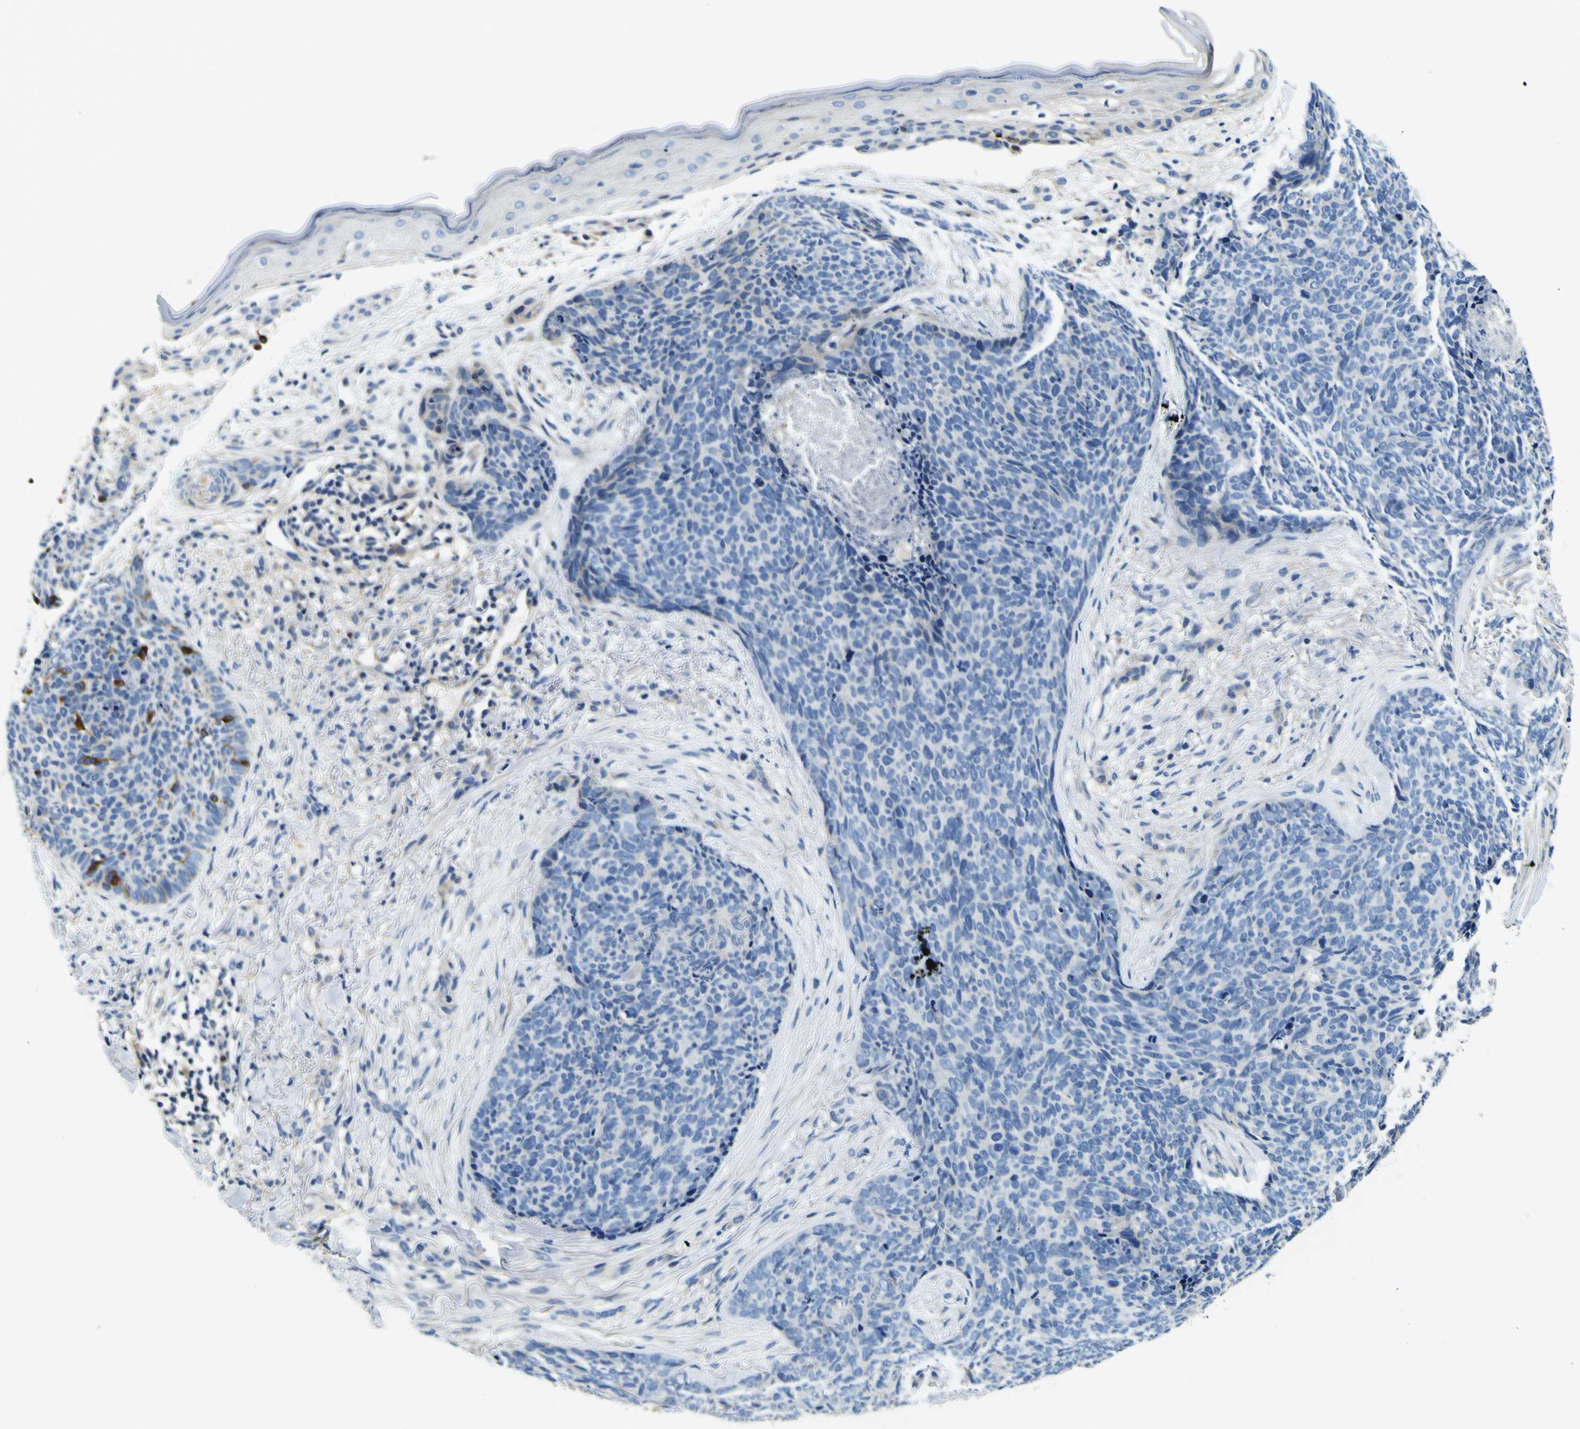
{"staining": {"intensity": "negative", "quantity": "none", "location": "none"}, "tissue": "skin cancer", "cell_type": "Tumor cells", "image_type": "cancer", "snomed": [{"axis": "morphology", "description": "Basal cell carcinoma"}, {"axis": "topography", "description": "Skin"}], "caption": "There is no significant positivity in tumor cells of skin cancer (basal cell carcinoma).", "gene": "CLSTN1", "patient": {"sex": "female", "age": 70}}